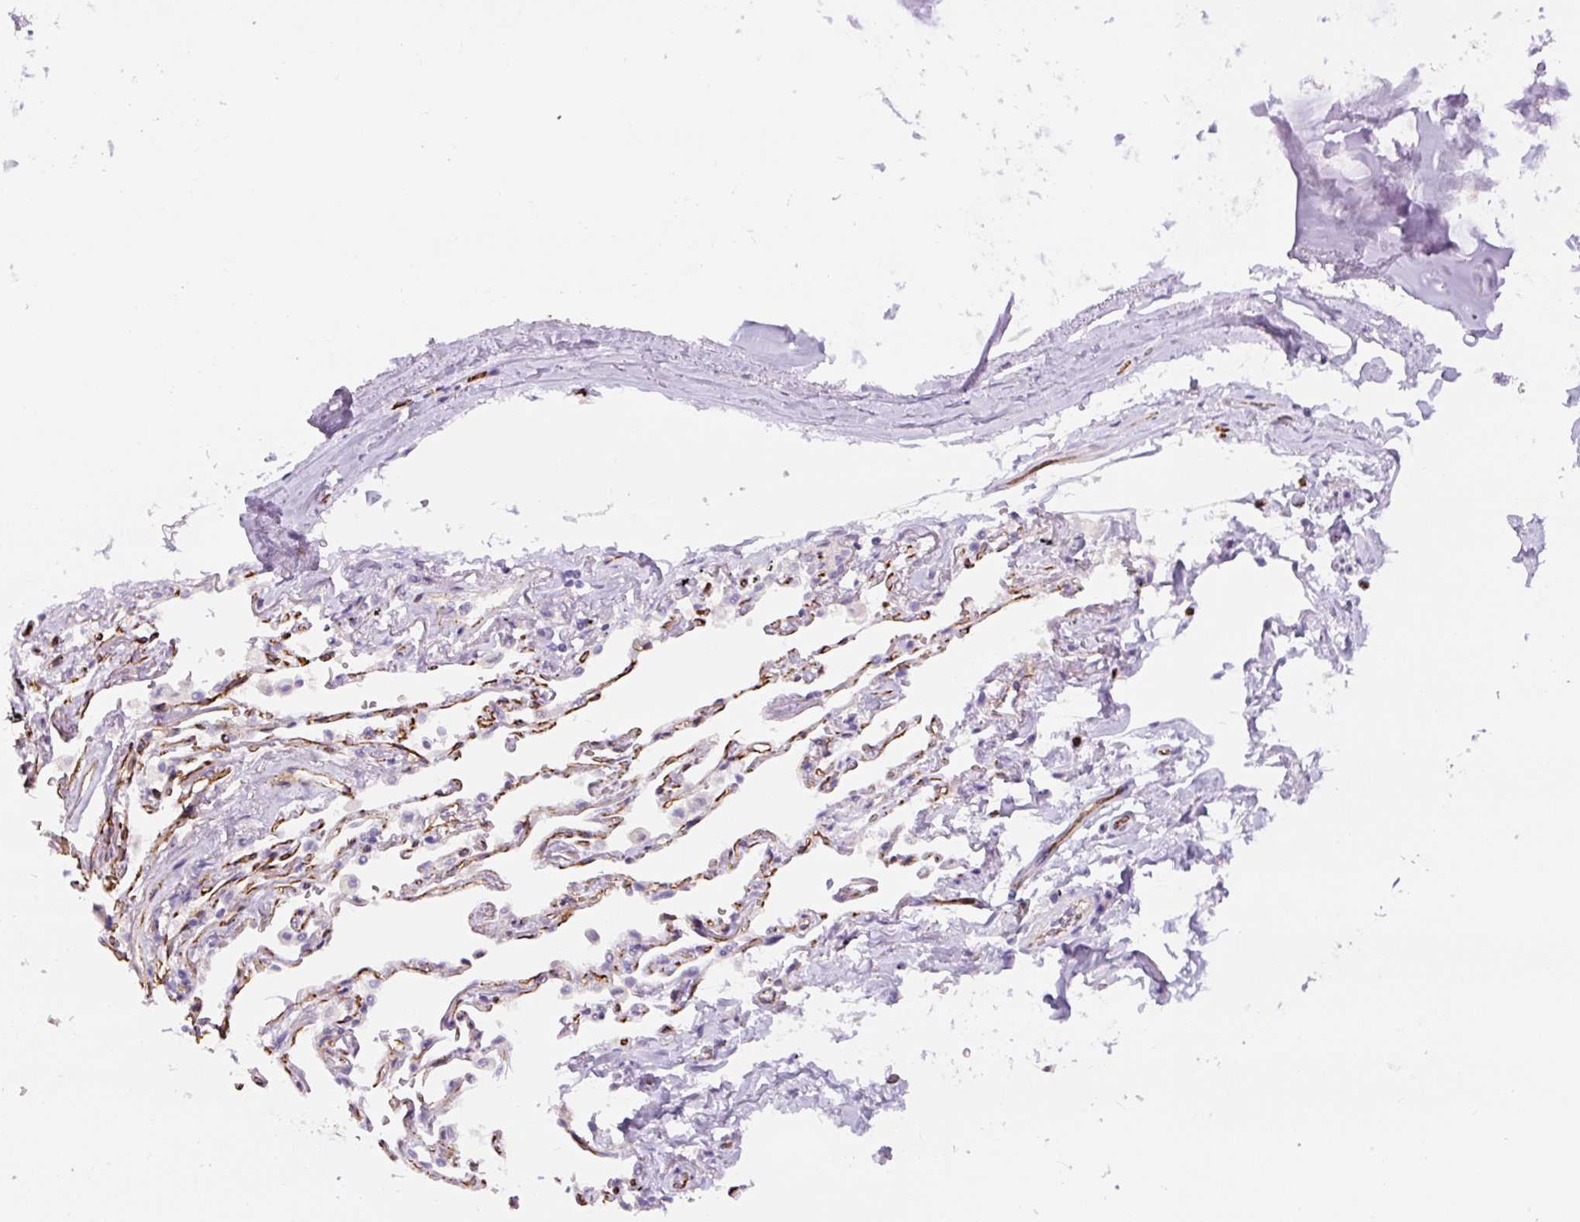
{"staining": {"intensity": "negative", "quantity": "none", "location": "none"}, "tissue": "bronchus", "cell_type": "Respiratory epithelial cells", "image_type": "normal", "snomed": [{"axis": "morphology", "description": "Normal tissue, NOS"}, {"axis": "topography", "description": "Bronchus"}], "caption": "Immunohistochemistry (IHC) of normal bronchus displays no positivity in respiratory epithelial cells.", "gene": "NES", "patient": {"sex": "male", "age": 70}}